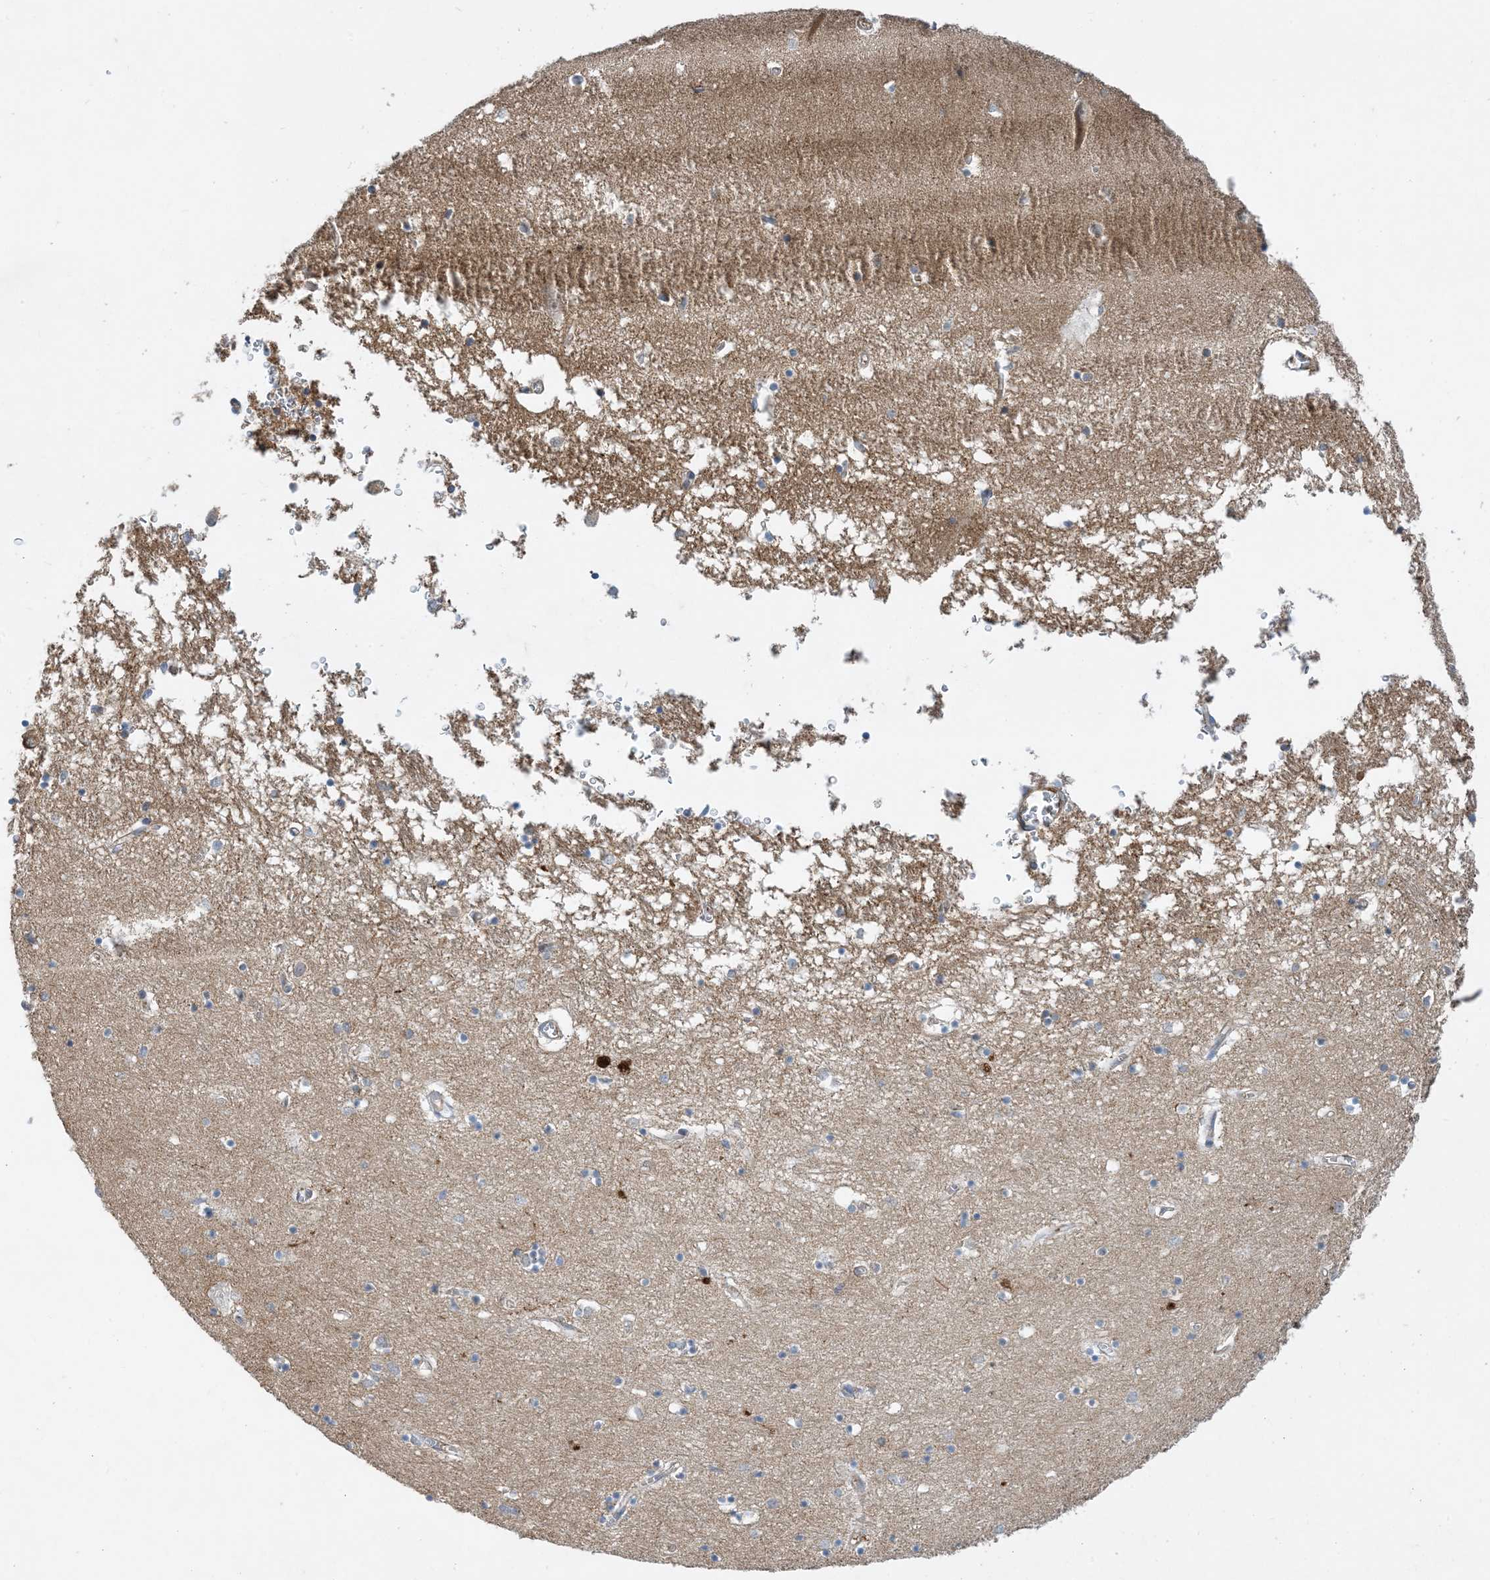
{"staining": {"intensity": "weak", "quantity": "<25%", "location": "cytoplasmic/membranous"}, "tissue": "hippocampus", "cell_type": "Glial cells", "image_type": "normal", "snomed": [{"axis": "morphology", "description": "Normal tissue, NOS"}, {"axis": "topography", "description": "Hippocampus"}], "caption": "Immunohistochemistry (IHC) of unremarkable hippocampus displays no positivity in glial cells. (DAB IHC visualized using brightfield microscopy, high magnification).", "gene": "SIDT1", "patient": {"sex": "male", "age": 70}}